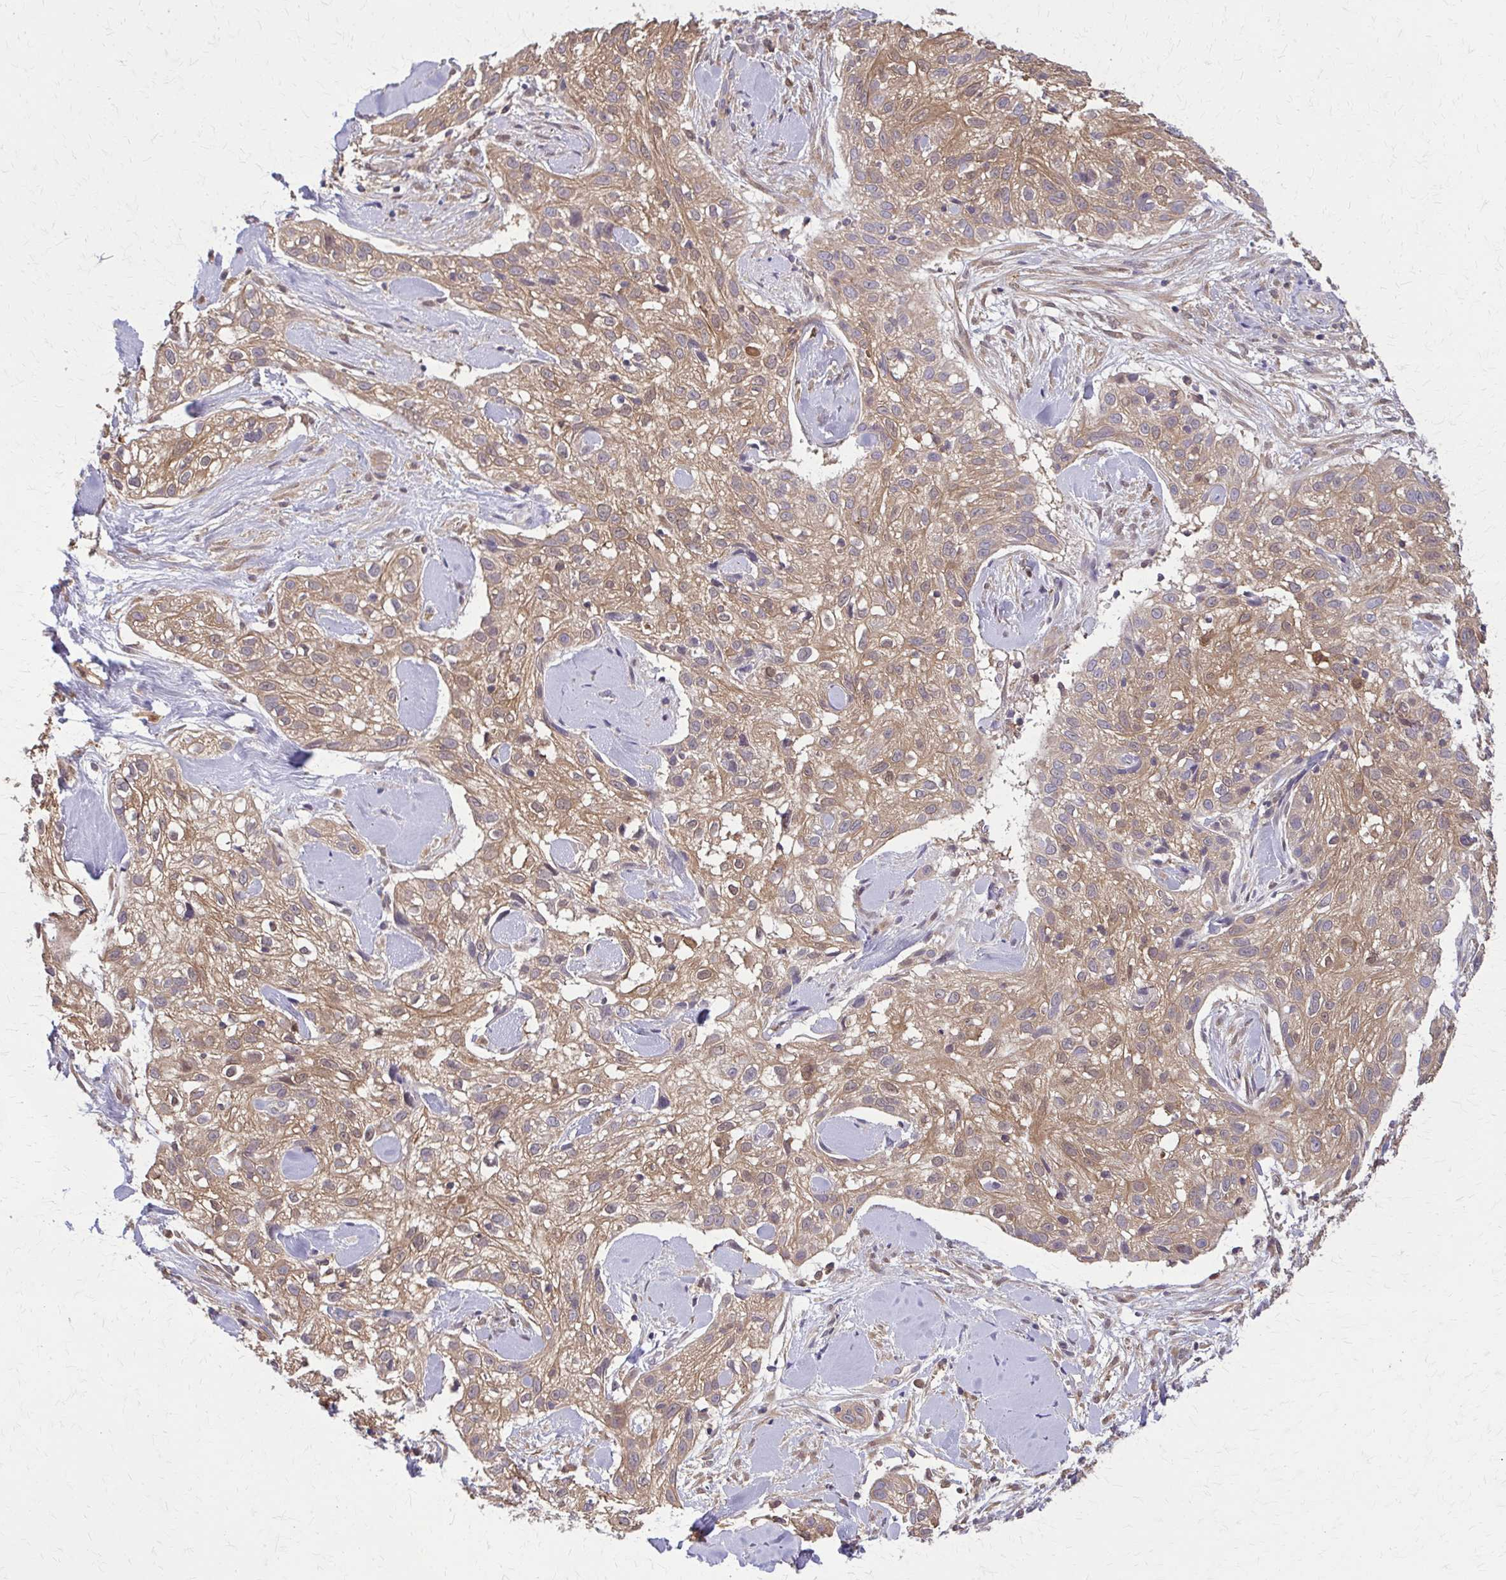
{"staining": {"intensity": "moderate", "quantity": ">75%", "location": "cytoplasmic/membranous"}, "tissue": "skin cancer", "cell_type": "Tumor cells", "image_type": "cancer", "snomed": [{"axis": "morphology", "description": "Squamous cell carcinoma, NOS"}, {"axis": "topography", "description": "Skin"}], "caption": "An immunohistochemistry (IHC) histopathology image of tumor tissue is shown. Protein staining in brown labels moderate cytoplasmic/membranous positivity in squamous cell carcinoma (skin) within tumor cells. (DAB (3,3'-diaminobenzidine) IHC with brightfield microscopy, high magnification).", "gene": "NRBF2", "patient": {"sex": "male", "age": 82}}